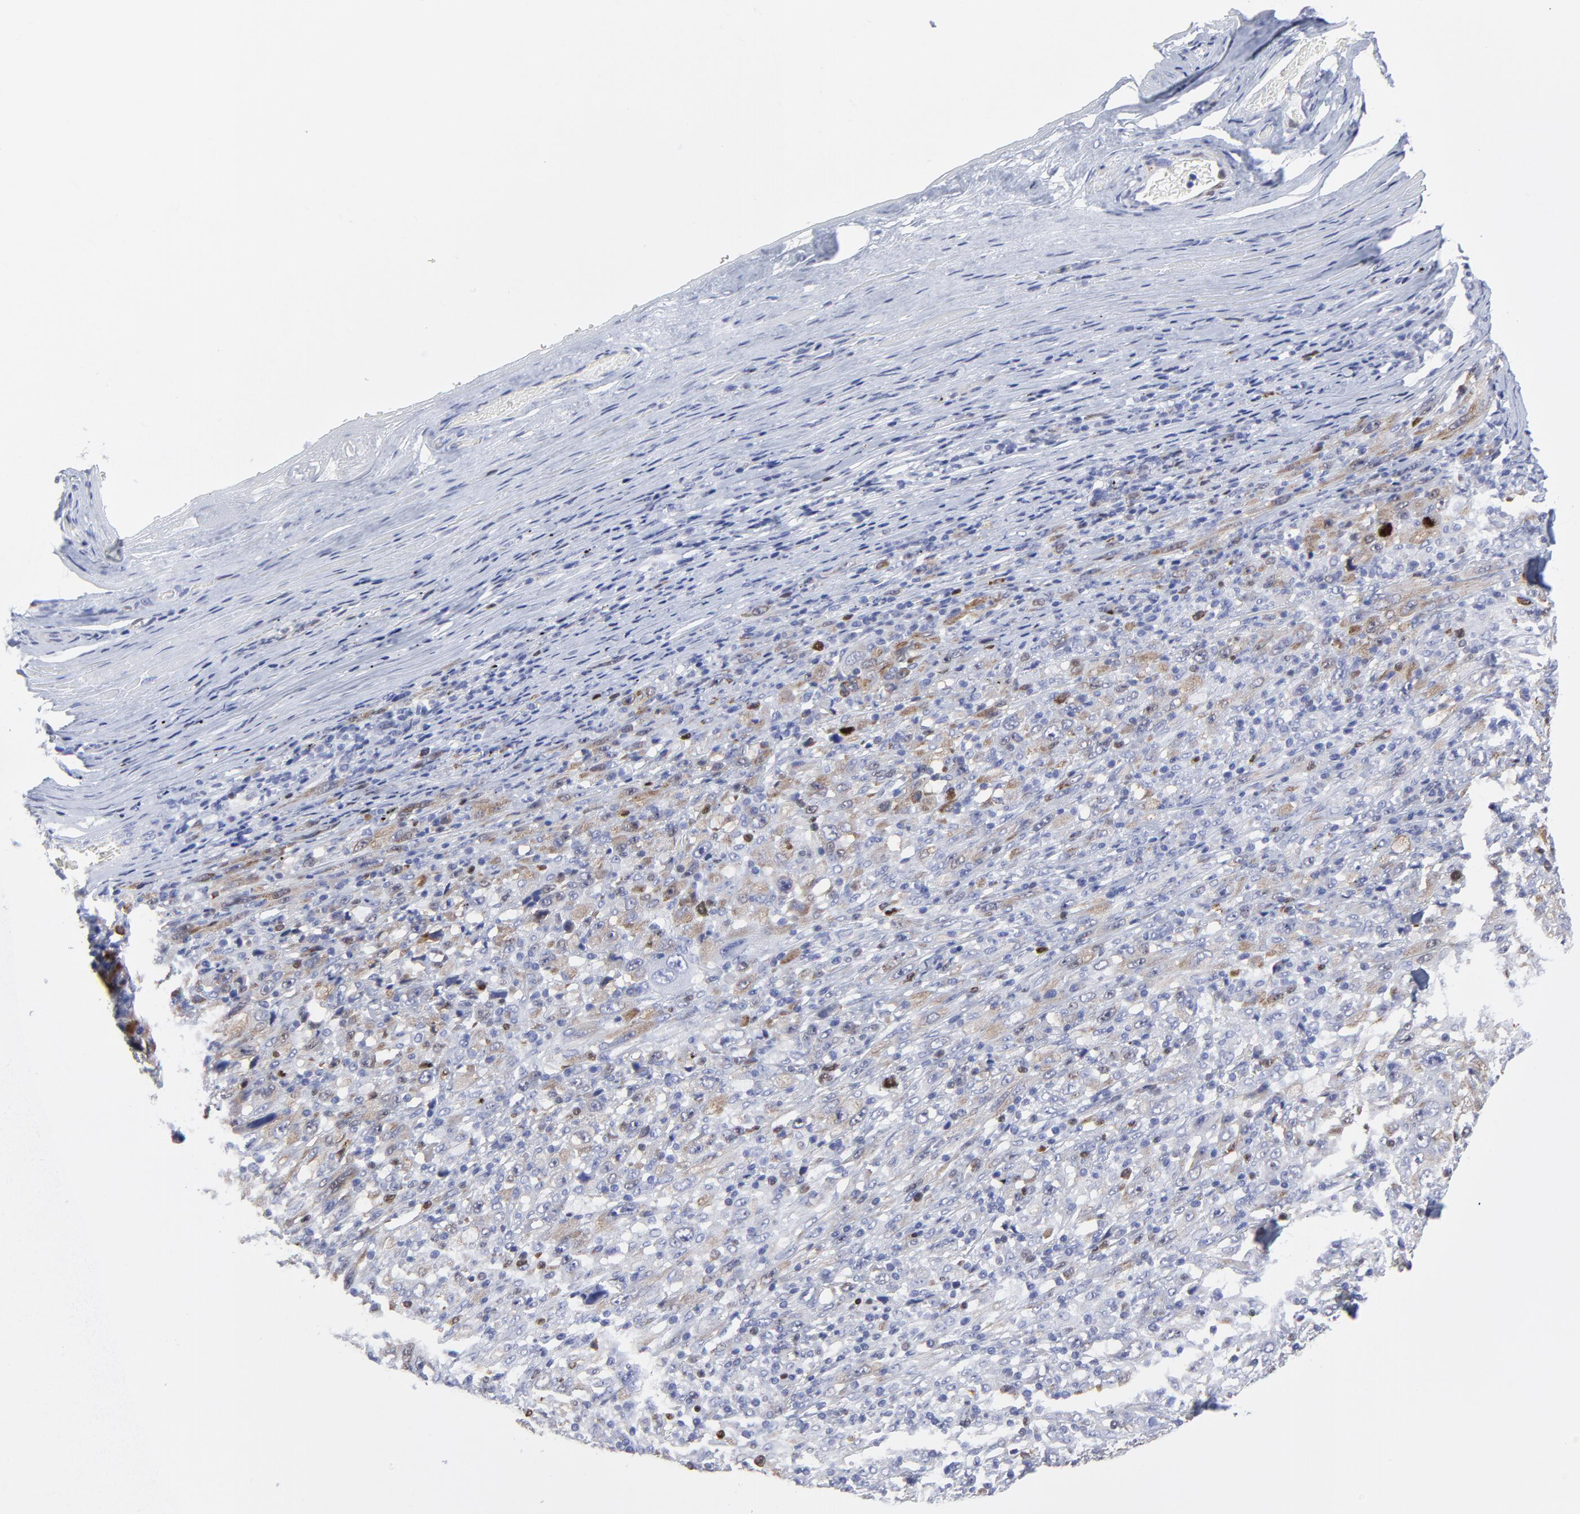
{"staining": {"intensity": "weak", "quantity": ">75%", "location": "cytoplasmic/membranous"}, "tissue": "melanoma", "cell_type": "Tumor cells", "image_type": "cancer", "snomed": [{"axis": "morphology", "description": "Malignant melanoma, Metastatic site"}, {"axis": "topography", "description": "Skin"}], "caption": "About >75% of tumor cells in human melanoma reveal weak cytoplasmic/membranous protein expression as visualized by brown immunohistochemical staining.", "gene": "NCAPH", "patient": {"sex": "female", "age": 56}}